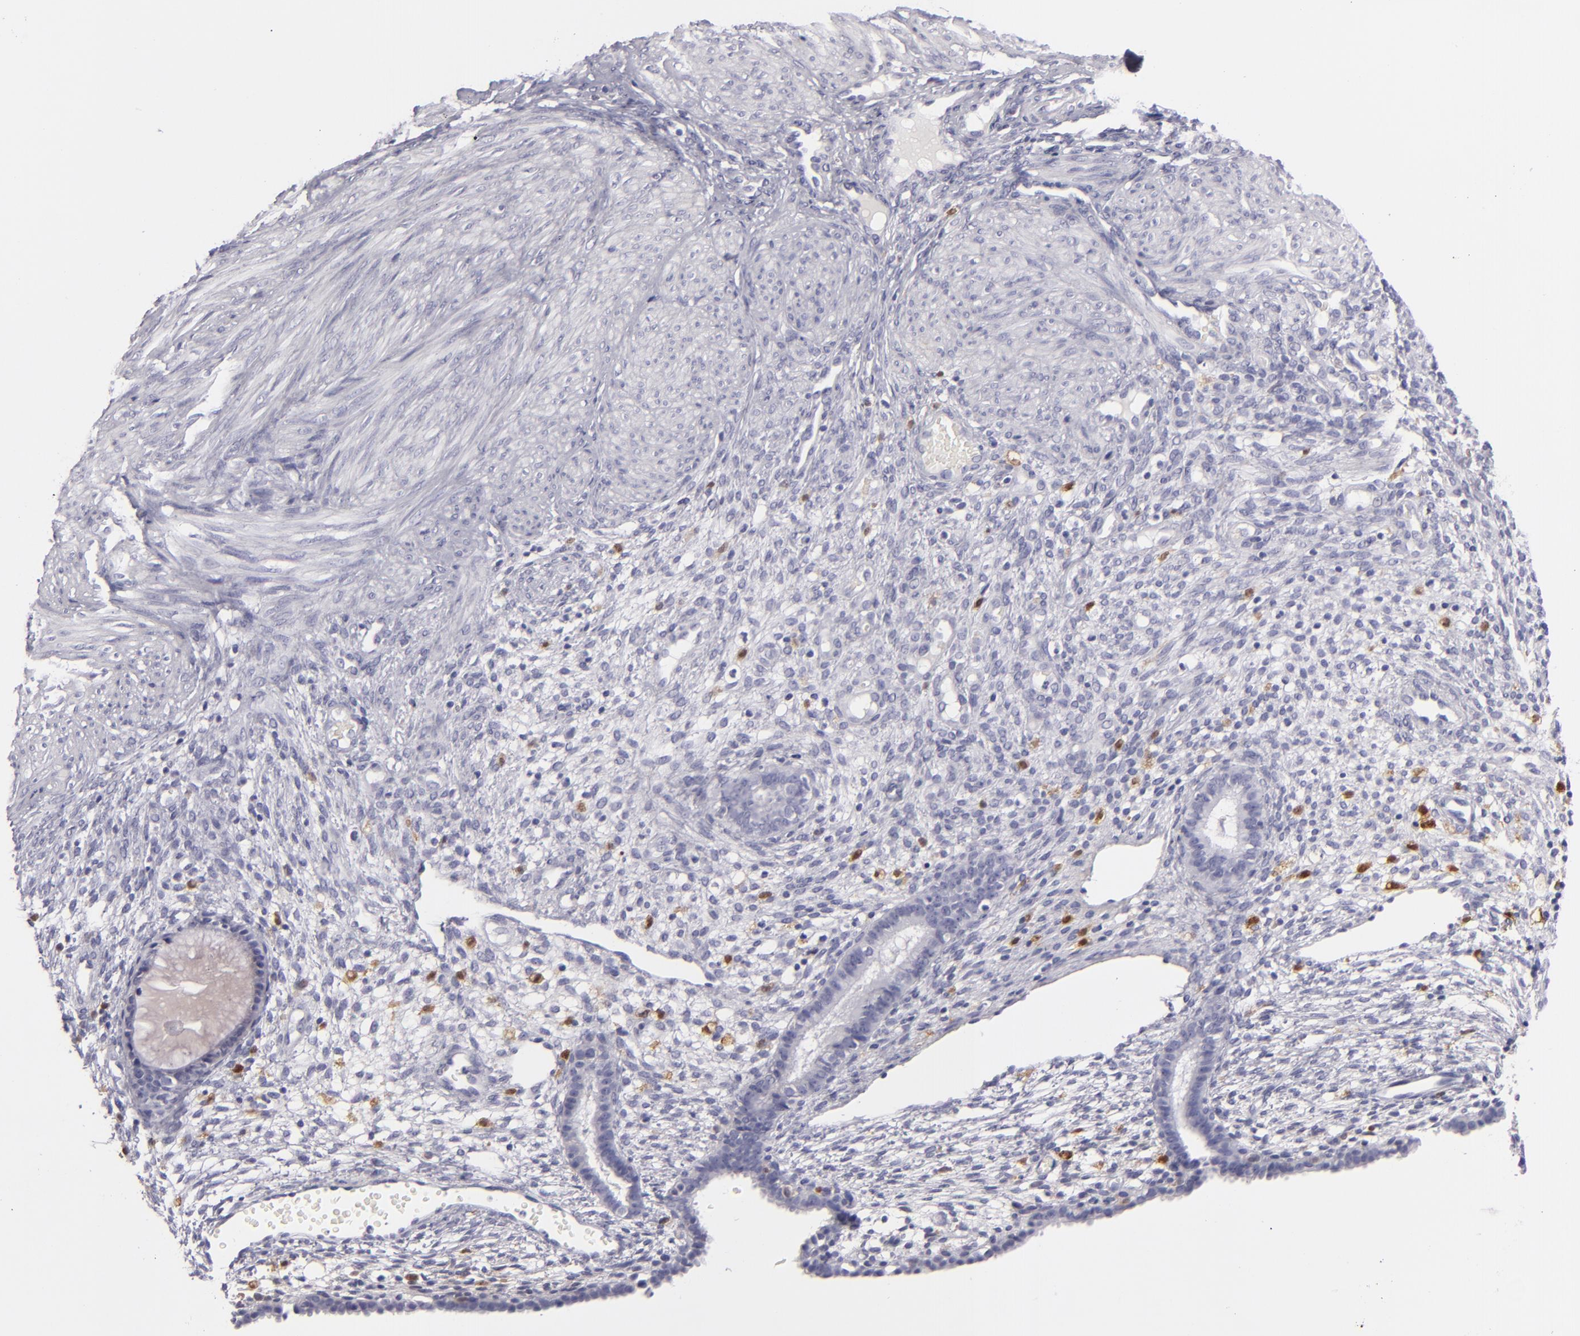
{"staining": {"intensity": "moderate", "quantity": "<25%", "location": "cytoplasmic/membranous"}, "tissue": "endometrium", "cell_type": "Cells in endometrial stroma", "image_type": "normal", "snomed": [{"axis": "morphology", "description": "Normal tissue, NOS"}, {"axis": "topography", "description": "Endometrium"}], "caption": "Endometrium stained for a protein exhibits moderate cytoplasmic/membranous positivity in cells in endometrial stroma. (DAB (3,3'-diaminobenzidine) = brown stain, brightfield microscopy at high magnification).", "gene": "F13A1", "patient": {"sex": "female", "age": 72}}